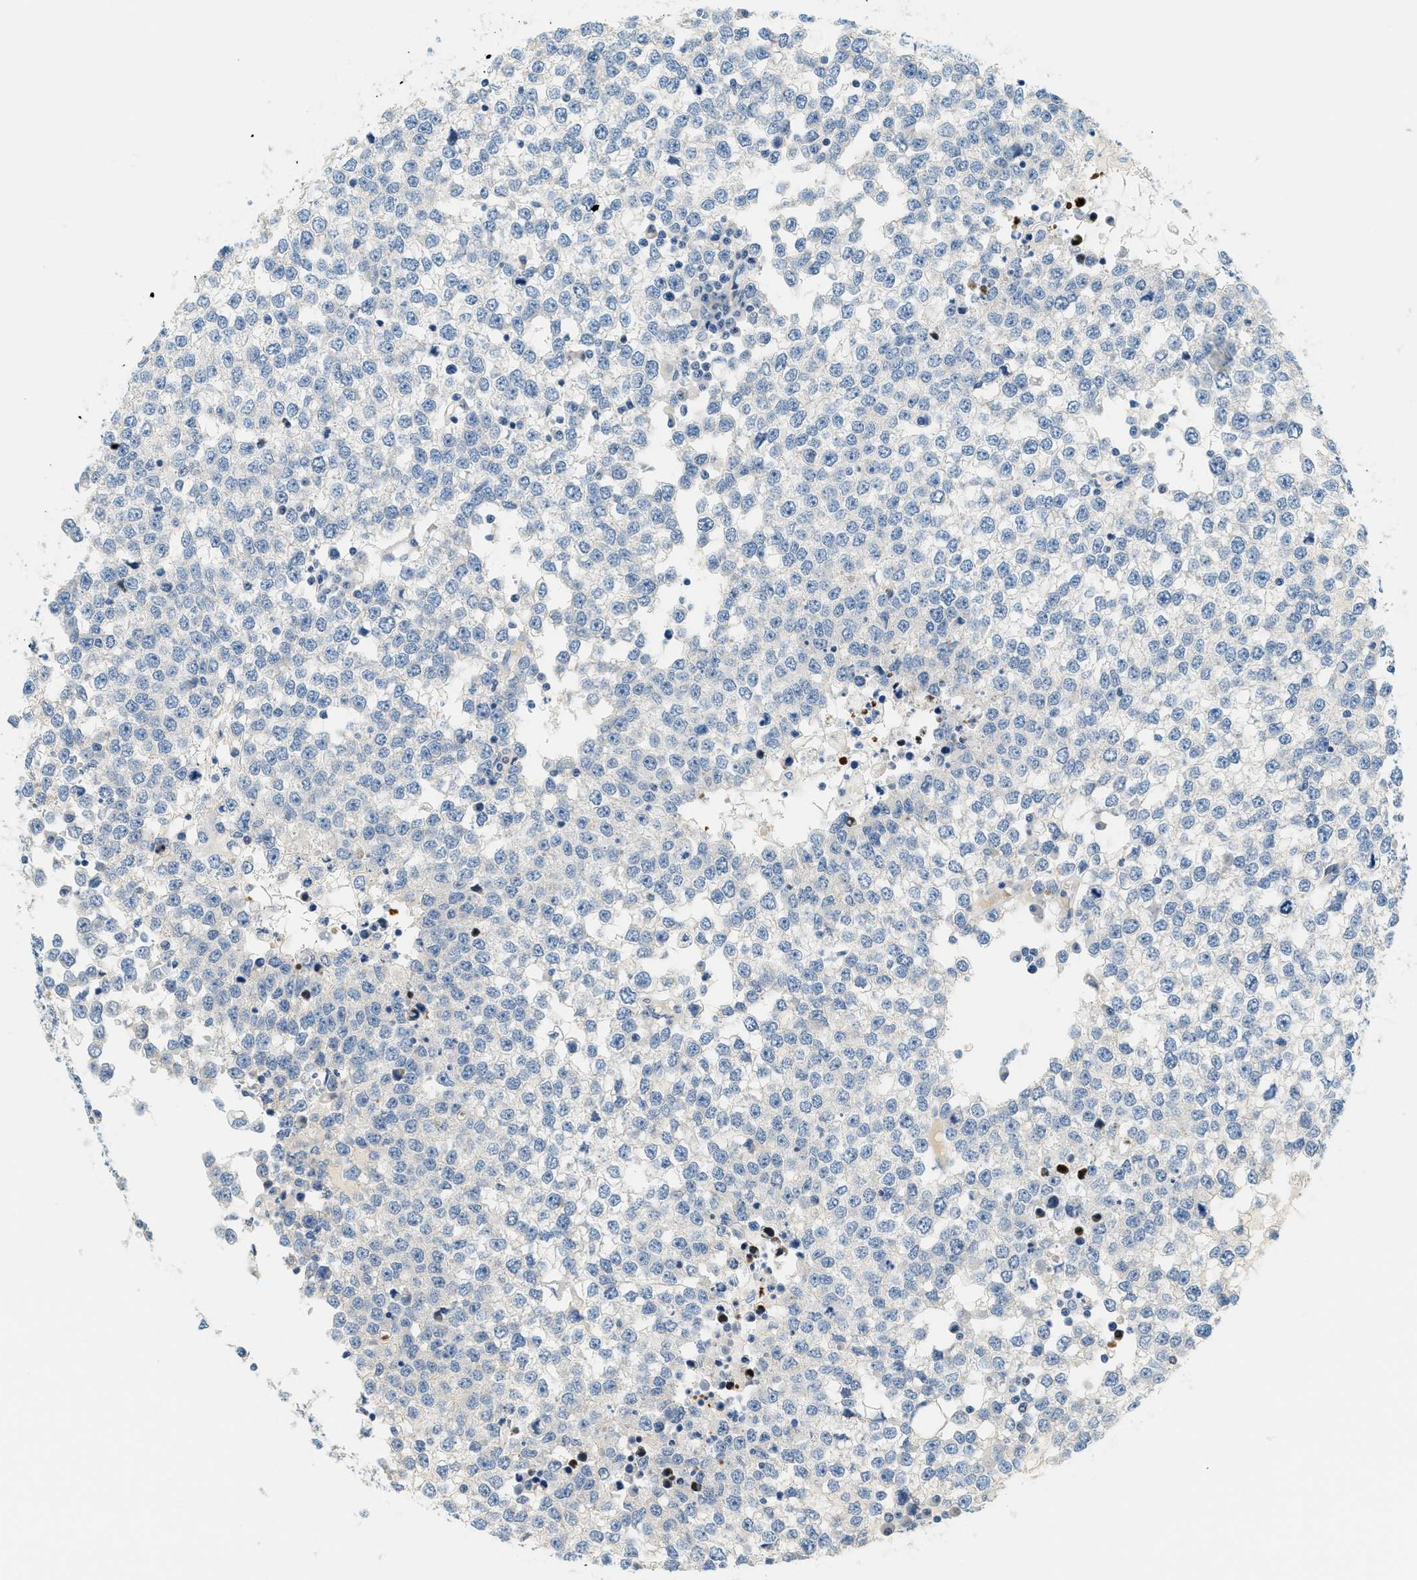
{"staining": {"intensity": "negative", "quantity": "none", "location": "none"}, "tissue": "testis cancer", "cell_type": "Tumor cells", "image_type": "cancer", "snomed": [{"axis": "morphology", "description": "Seminoma, NOS"}, {"axis": "topography", "description": "Testis"}], "caption": "A high-resolution histopathology image shows immunohistochemistry staining of testis cancer (seminoma), which shows no significant positivity in tumor cells.", "gene": "CYP4X1", "patient": {"sex": "male", "age": 65}}